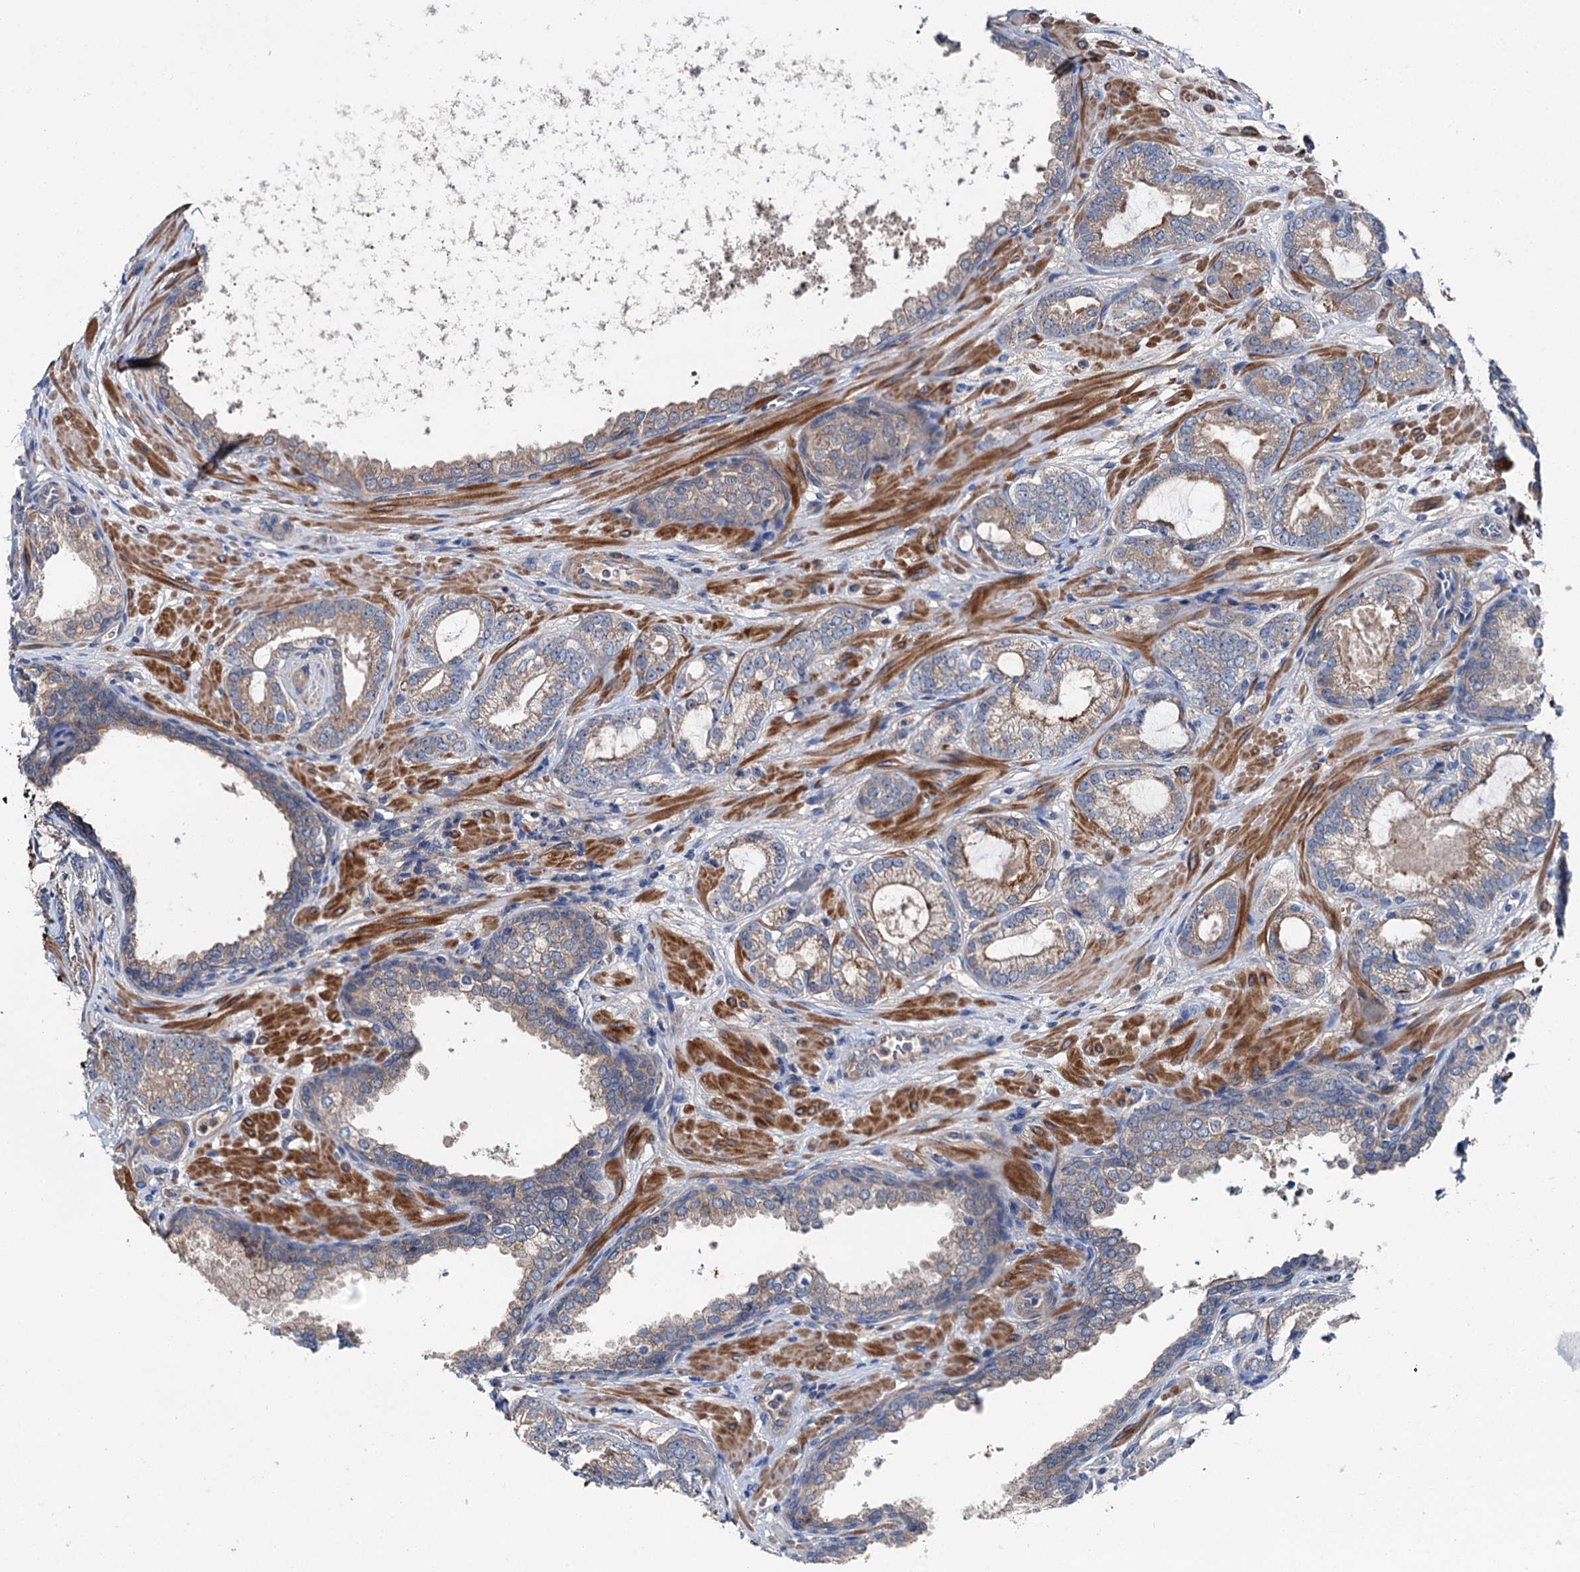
{"staining": {"intensity": "moderate", "quantity": "25%-75%", "location": "cytoplasmic/membranous"}, "tissue": "prostate cancer", "cell_type": "Tumor cells", "image_type": "cancer", "snomed": [{"axis": "morphology", "description": "Adenocarcinoma, High grade"}, {"axis": "topography", "description": "Prostate"}], "caption": "The micrograph displays a brown stain indicating the presence of a protein in the cytoplasmic/membranous of tumor cells in prostate cancer (adenocarcinoma (high-grade)).", "gene": "SLC22A25", "patient": {"sex": "male", "age": 60}}